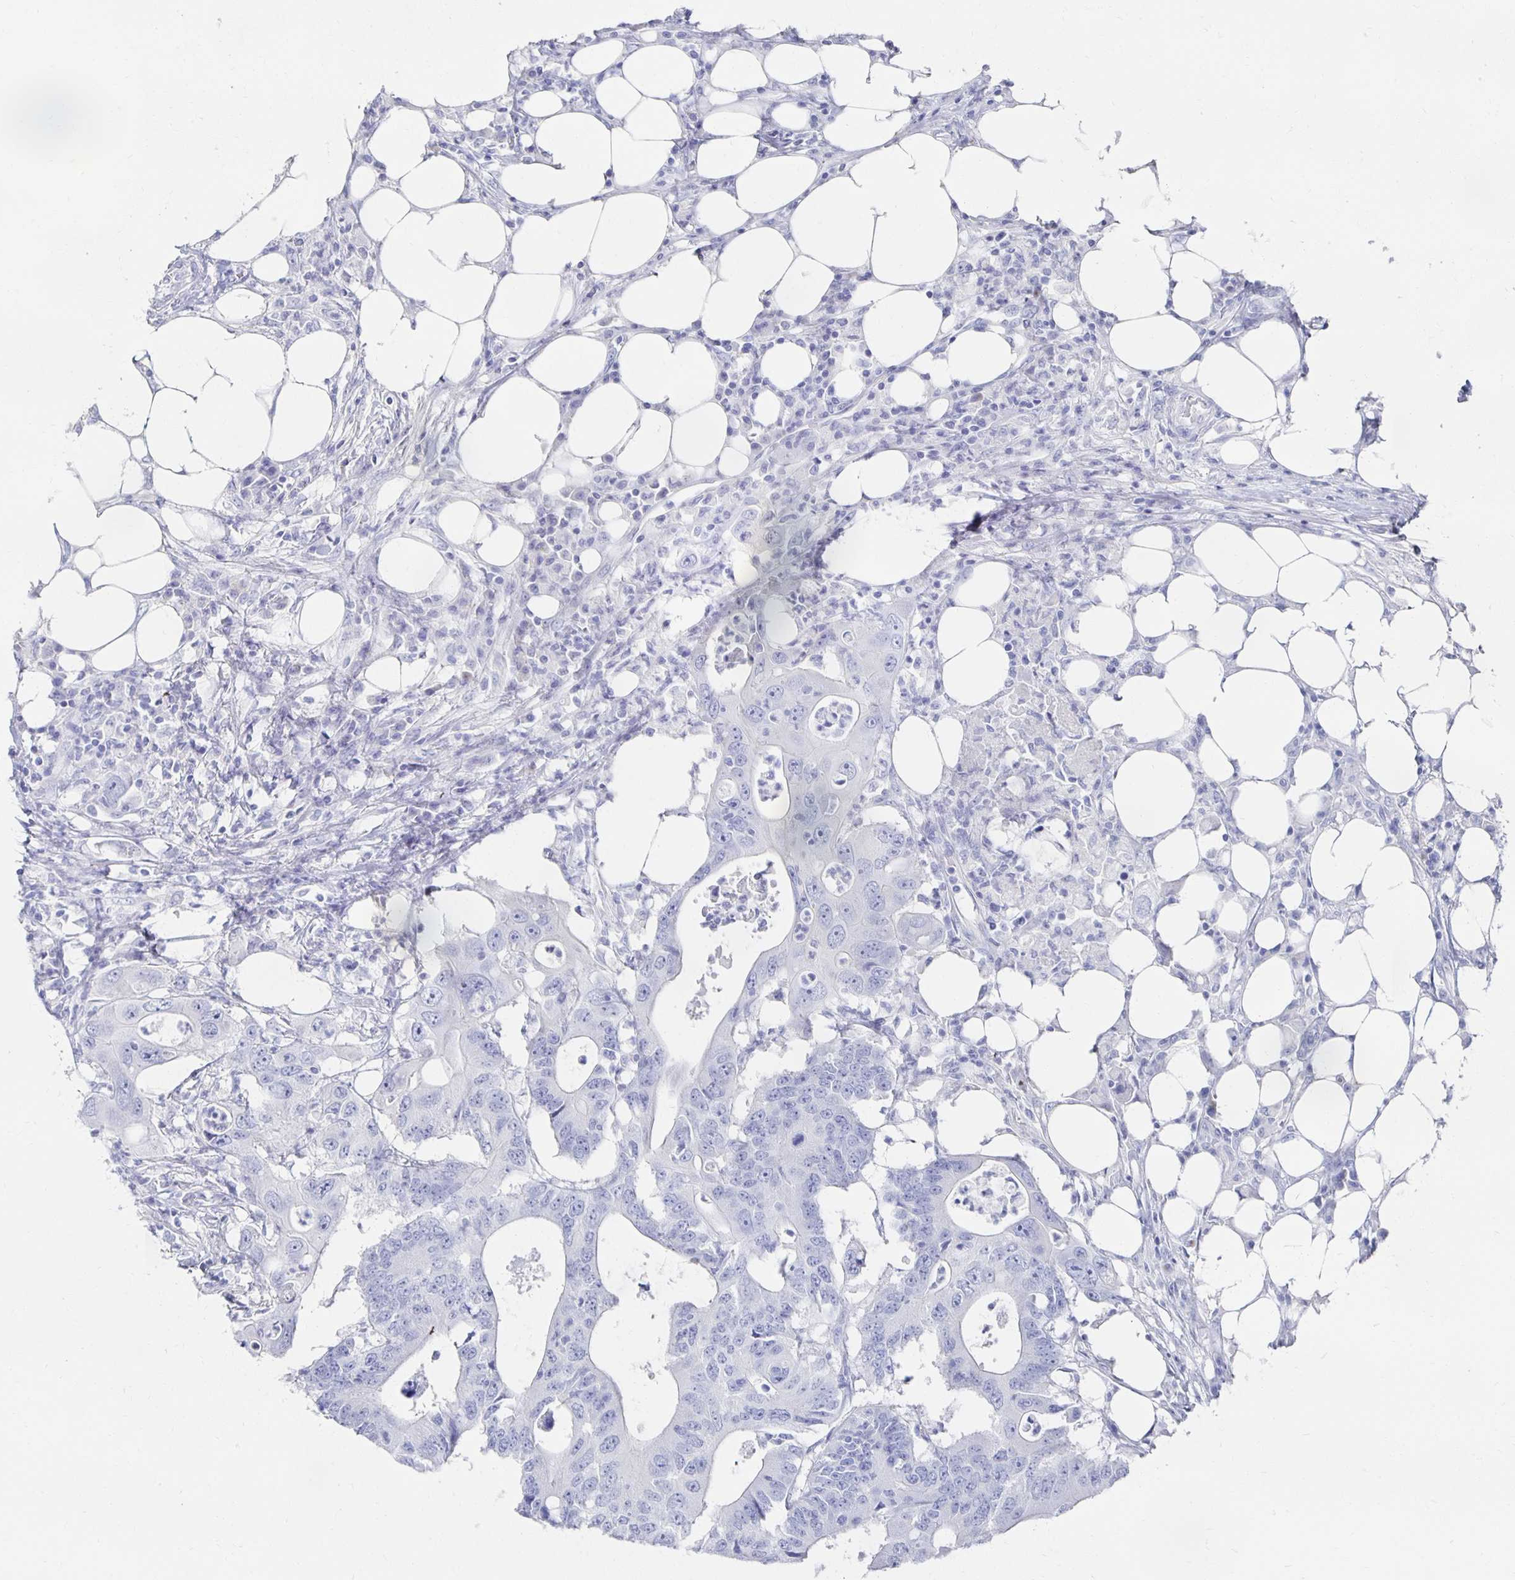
{"staining": {"intensity": "negative", "quantity": "none", "location": "none"}, "tissue": "colorectal cancer", "cell_type": "Tumor cells", "image_type": "cancer", "snomed": [{"axis": "morphology", "description": "Adenocarcinoma, NOS"}, {"axis": "topography", "description": "Colon"}], "caption": "DAB (3,3'-diaminobenzidine) immunohistochemical staining of colorectal cancer (adenocarcinoma) demonstrates no significant expression in tumor cells.", "gene": "PRDM7", "patient": {"sex": "male", "age": 71}}